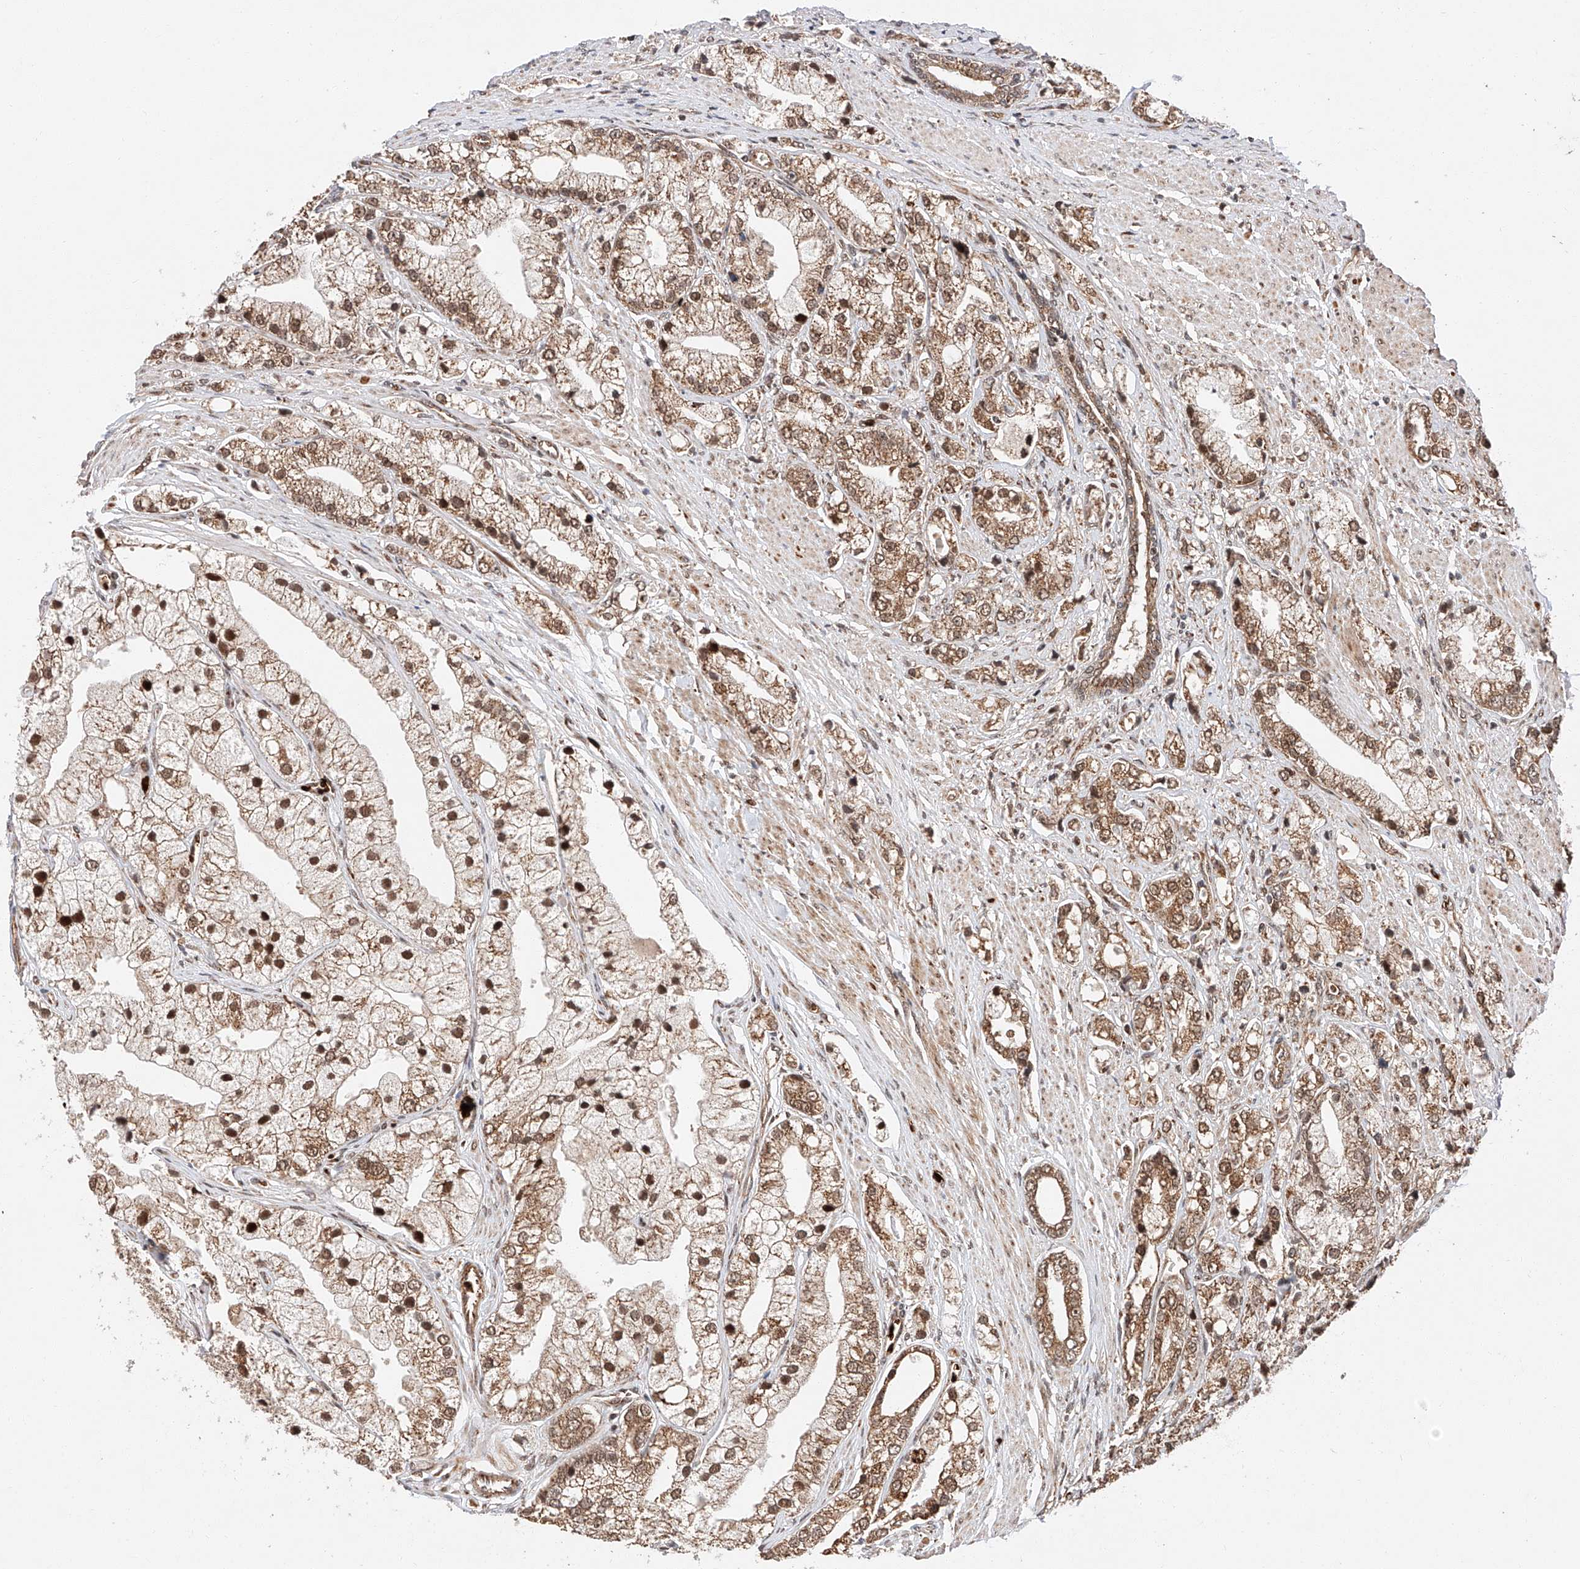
{"staining": {"intensity": "moderate", "quantity": ">75%", "location": "cytoplasmic/membranous,nuclear"}, "tissue": "prostate cancer", "cell_type": "Tumor cells", "image_type": "cancer", "snomed": [{"axis": "morphology", "description": "Adenocarcinoma, High grade"}, {"axis": "topography", "description": "Prostate"}], "caption": "Immunohistochemistry (IHC) (DAB) staining of prostate cancer (adenocarcinoma (high-grade)) displays moderate cytoplasmic/membranous and nuclear protein positivity in approximately >75% of tumor cells.", "gene": "THTPA", "patient": {"sex": "male", "age": 50}}